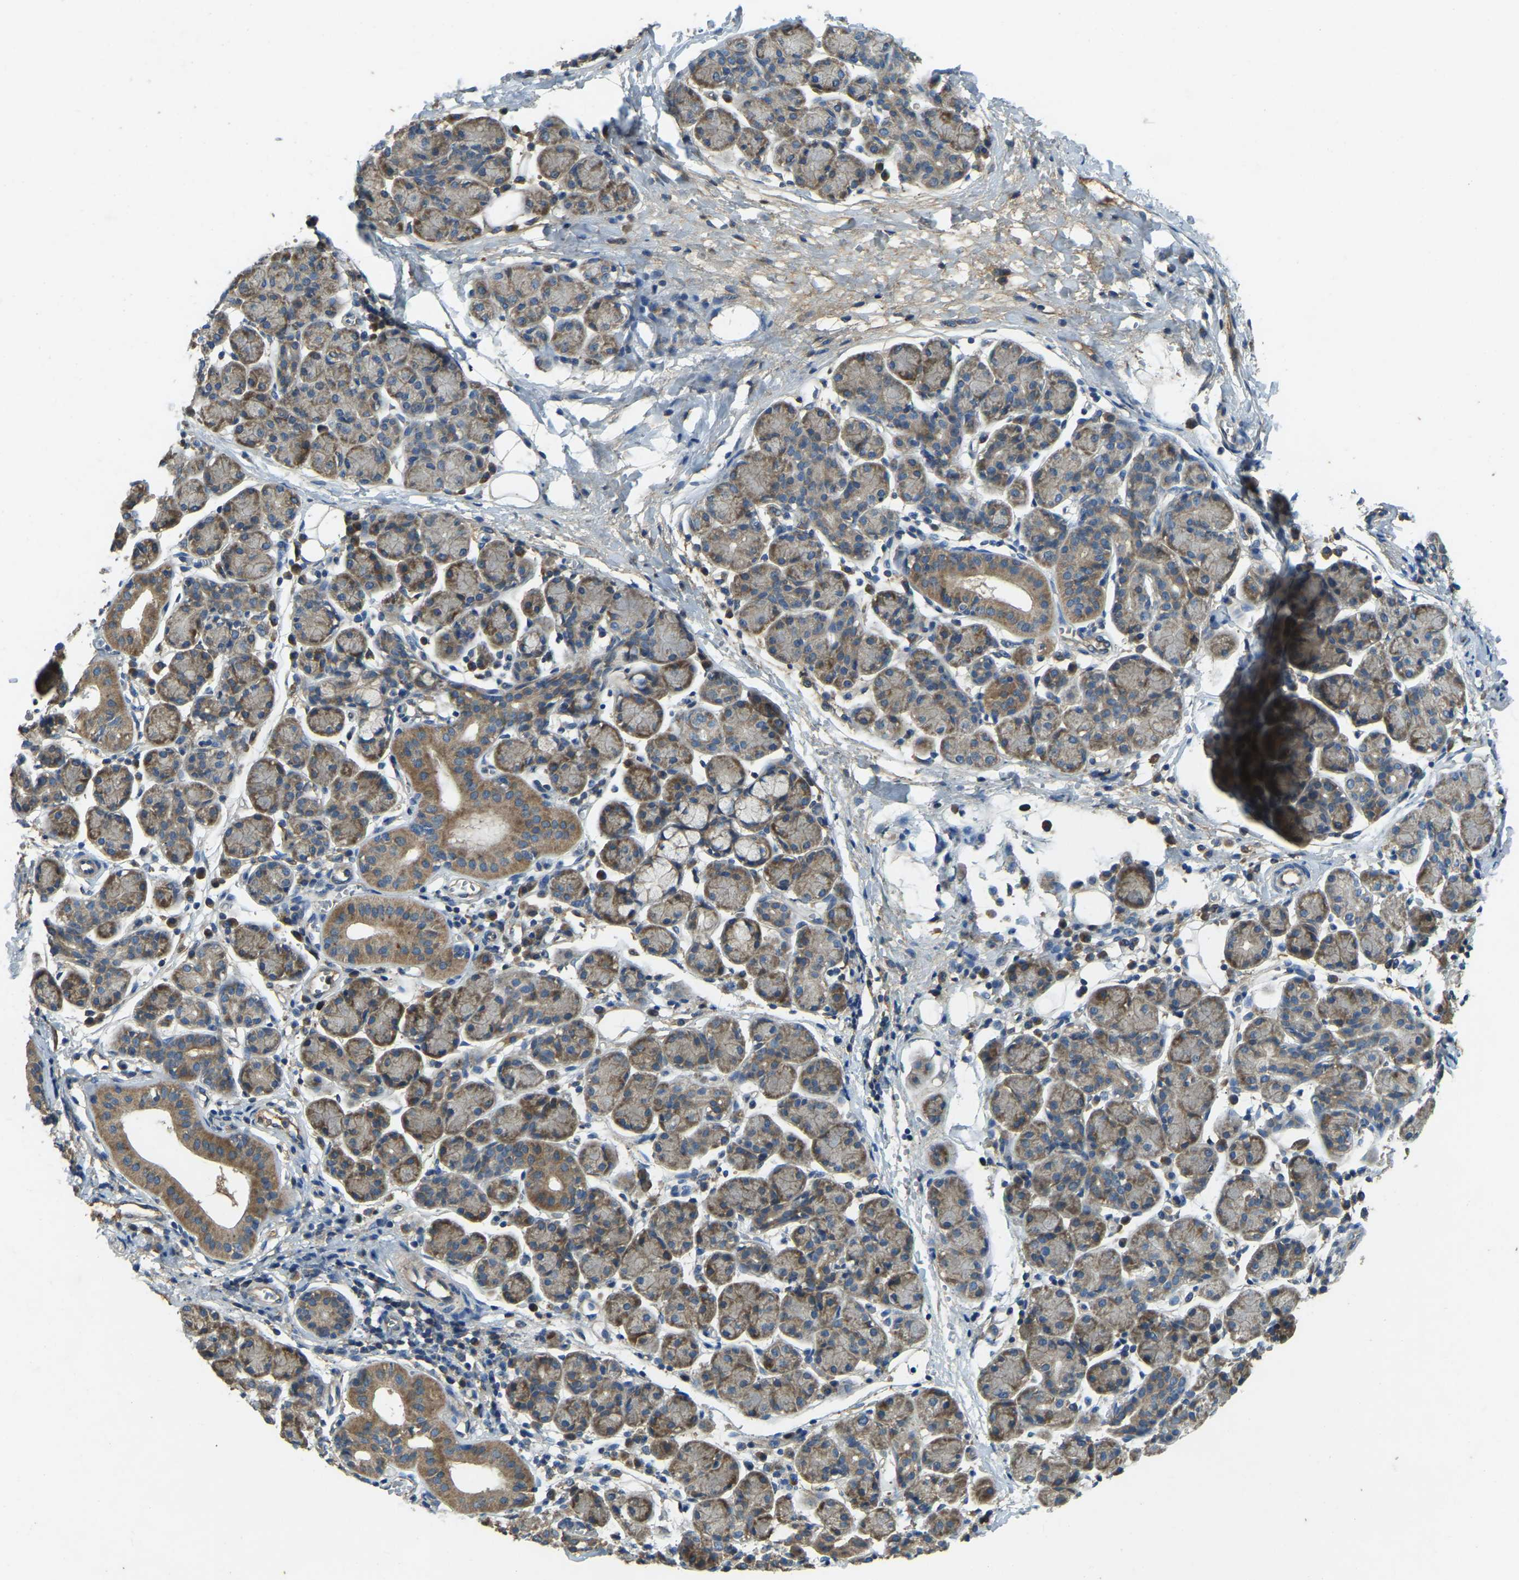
{"staining": {"intensity": "moderate", "quantity": "25%-75%", "location": "cytoplasmic/membranous"}, "tissue": "salivary gland", "cell_type": "Glandular cells", "image_type": "normal", "snomed": [{"axis": "morphology", "description": "Normal tissue, NOS"}, {"axis": "morphology", "description": "Inflammation, NOS"}, {"axis": "topography", "description": "Lymph node"}, {"axis": "topography", "description": "Salivary gland"}], "caption": "Salivary gland stained with DAB IHC reveals medium levels of moderate cytoplasmic/membranous expression in approximately 25%-75% of glandular cells. Using DAB (3,3'-diaminobenzidine) (brown) and hematoxylin (blue) stains, captured at high magnification using brightfield microscopy.", "gene": "ATP8B1", "patient": {"sex": "male", "age": 3}}